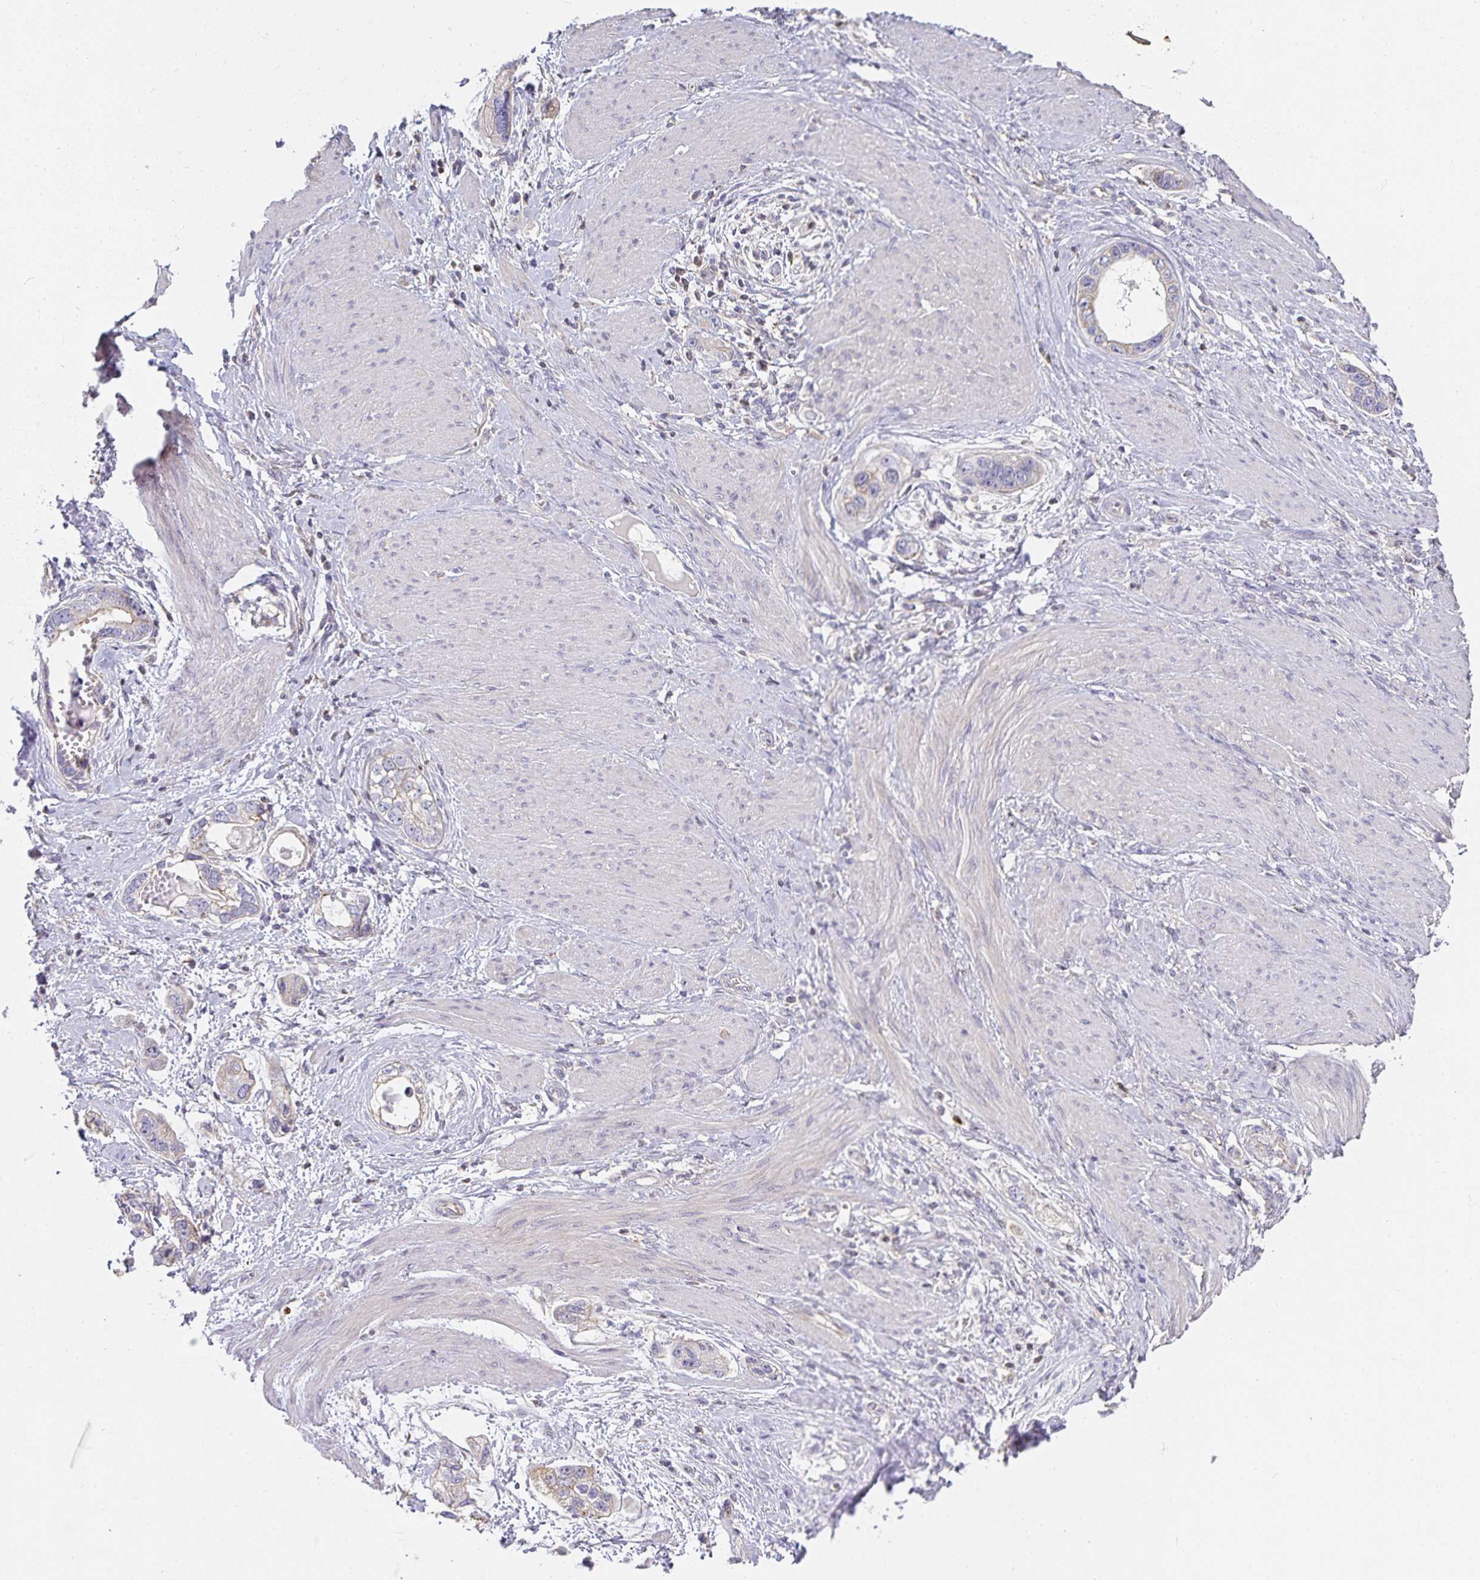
{"staining": {"intensity": "weak", "quantity": "<25%", "location": "cytoplasmic/membranous"}, "tissue": "stomach cancer", "cell_type": "Tumor cells", "image_type": "cancer", "snomed": [{"axis": "morphology", "description": "Adenocarcinoma, NOS"}, {"axis": "topography", "description": "Stomach, lower"}], "caption": "An immunohistochemistry histopathology image of stomach cancer (adenocarcinoma) is shown. There is no staining in tumor cells of stomach cancer (adenocarcinoma).", "gene": "GATA3", "patient": {"sex": "female", "age": 93}}